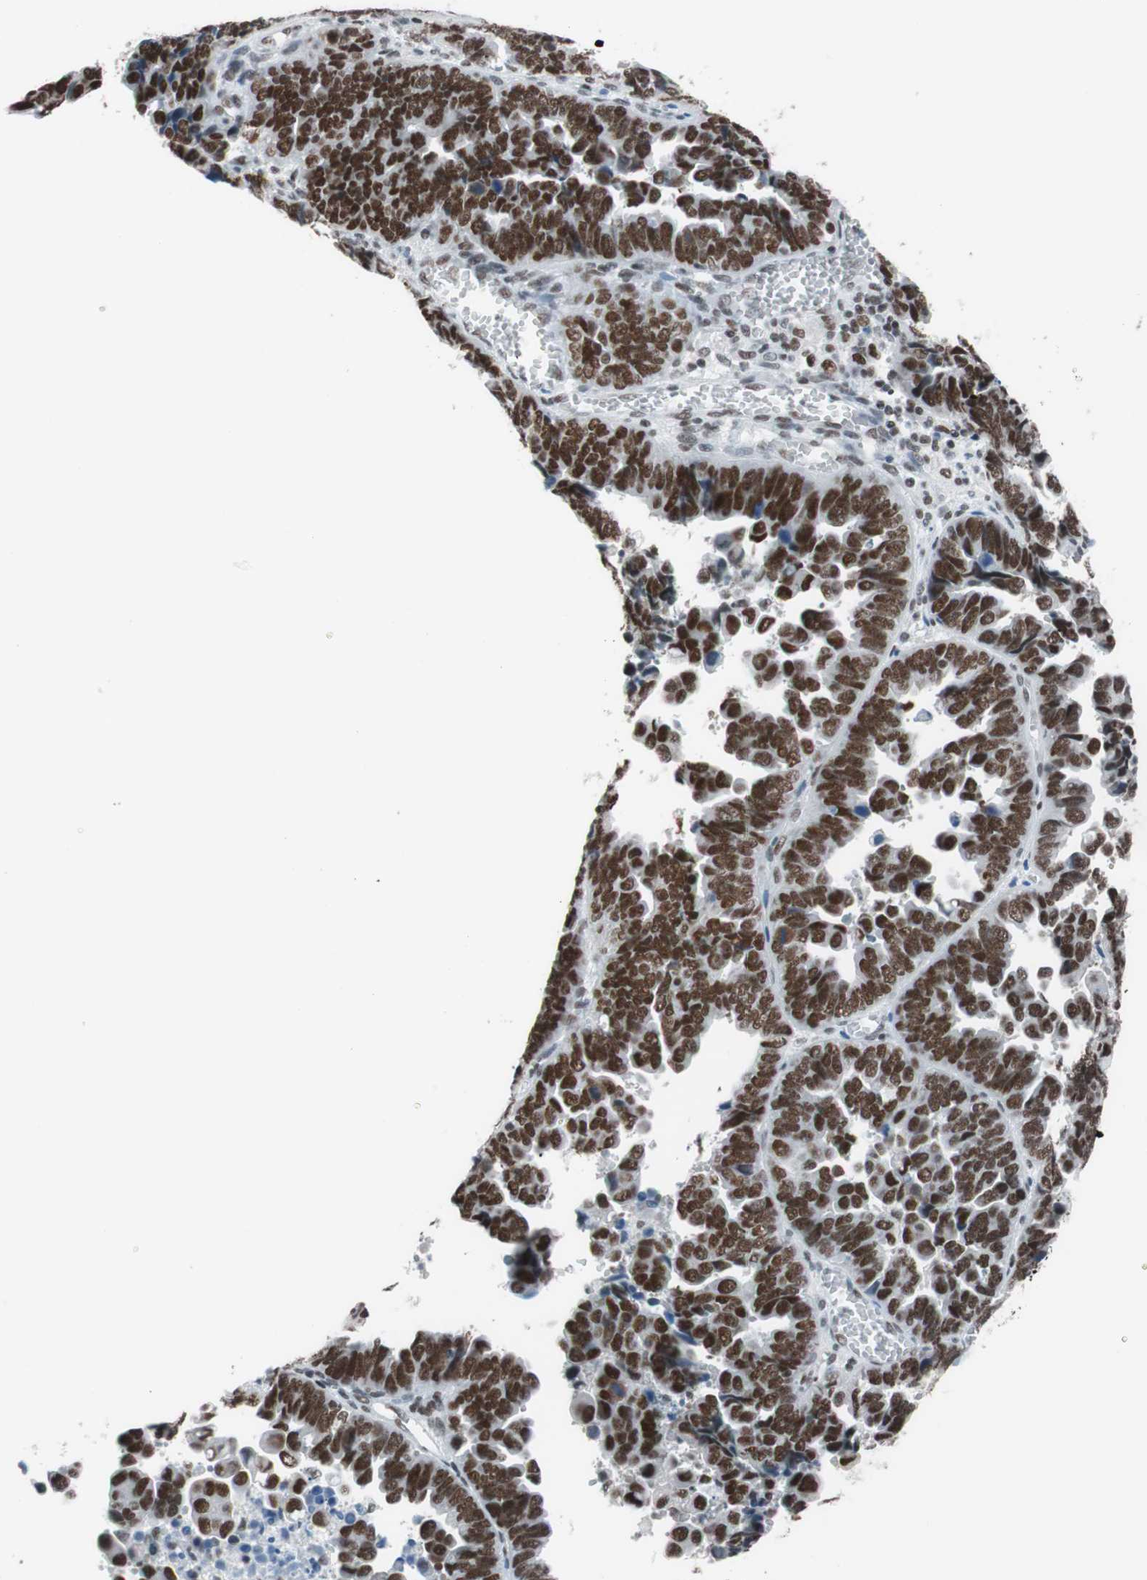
{"staining": {"intensity": "strong", "quantity": ">75%", "location": "nuclear"}, "tissue": "endometrial cancer", "cell_type": "Tumor cells", "image_type": "cancer", "snomed": [{"axis": "morphology", "description": "Adenocarcinoma, NOS"}, {"axis": "topography", "description": "Endometrium"}], "caption": "A high amount of strong nuclear positivity is appreciated in approximately >75% of tumor cells in endometrial adenocarcinoma tissue.", "gene": "ARID1A", "patient": {"sex": "female", "age": 75}}